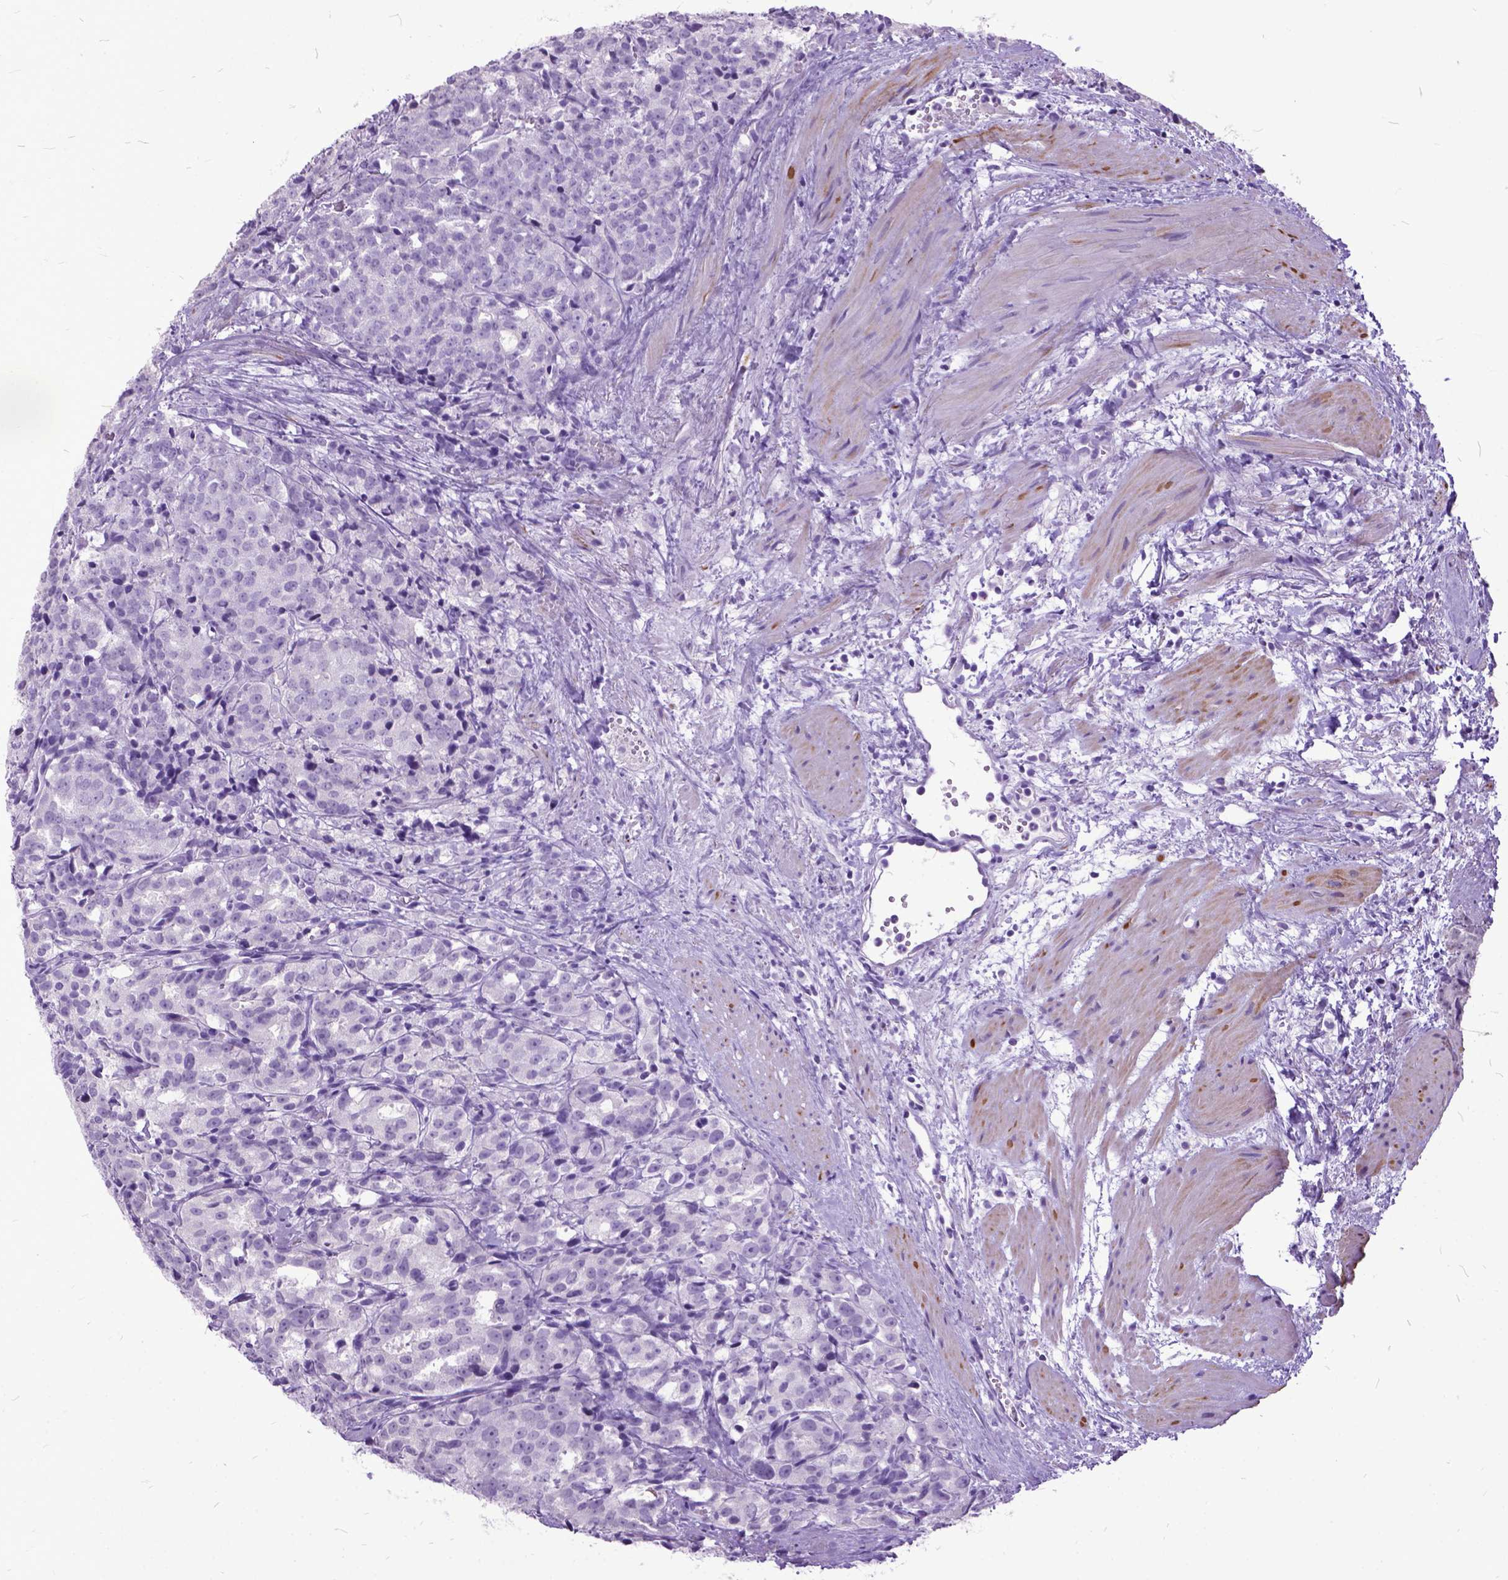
{"staining": {"intensity": "negative", "quantity": "none", "location": "none"}, "tissue": "prostate cancer", "cell_type": "Tumor cells", "image_type": "cancer", "snomed": [{"axis": "morphology", "description": "Adenocarcinoma, High grade"}, {"axis": "topography", "description": "Prostate"}], "caption": "There is no significant staining in tumor cells of prostate adenocarcinoma (high-grade). Nuclei are stained in blue.", "gene": "MARCHF10", "patient": {"sex": "male", "age": 53}}